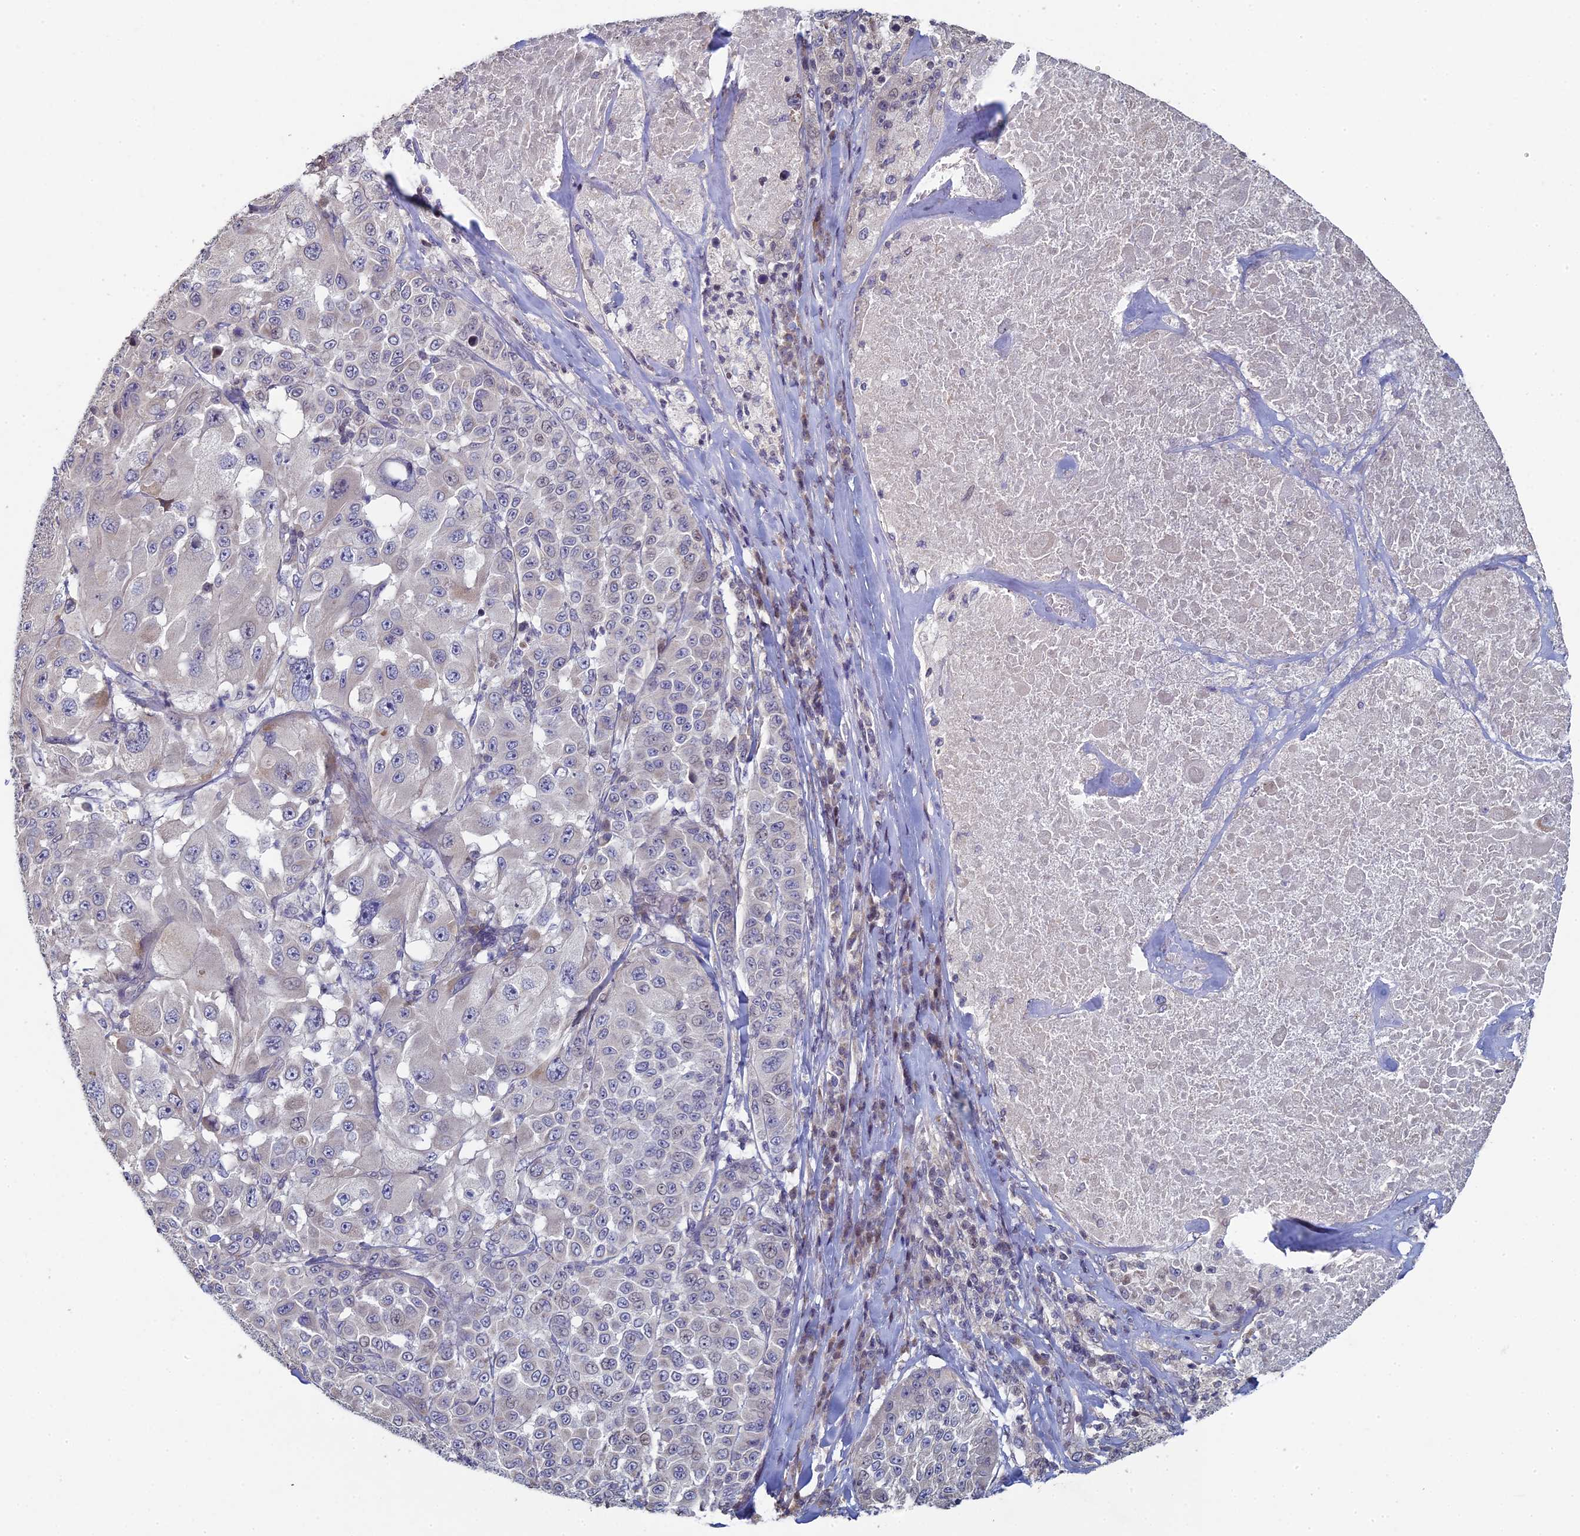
{"staining": {"intensity": "negative", "quantity": "none", "location": "none"}, "tissue": "melanoma", "cell_type": "Tumor cells", "image_type": "cancer", "snomed": [{"axis": "morphology", "description": "Malignant melanoma, Metastatic site"}, {"axis": "topography", "description": "Lymph node"}], "caption": "Immunohistochemical staining of human melanoma demonstrates no significant positivity in tumor cells.", "gene": "DIXDC1", "patient": {"sex": "male", "age": 62}}